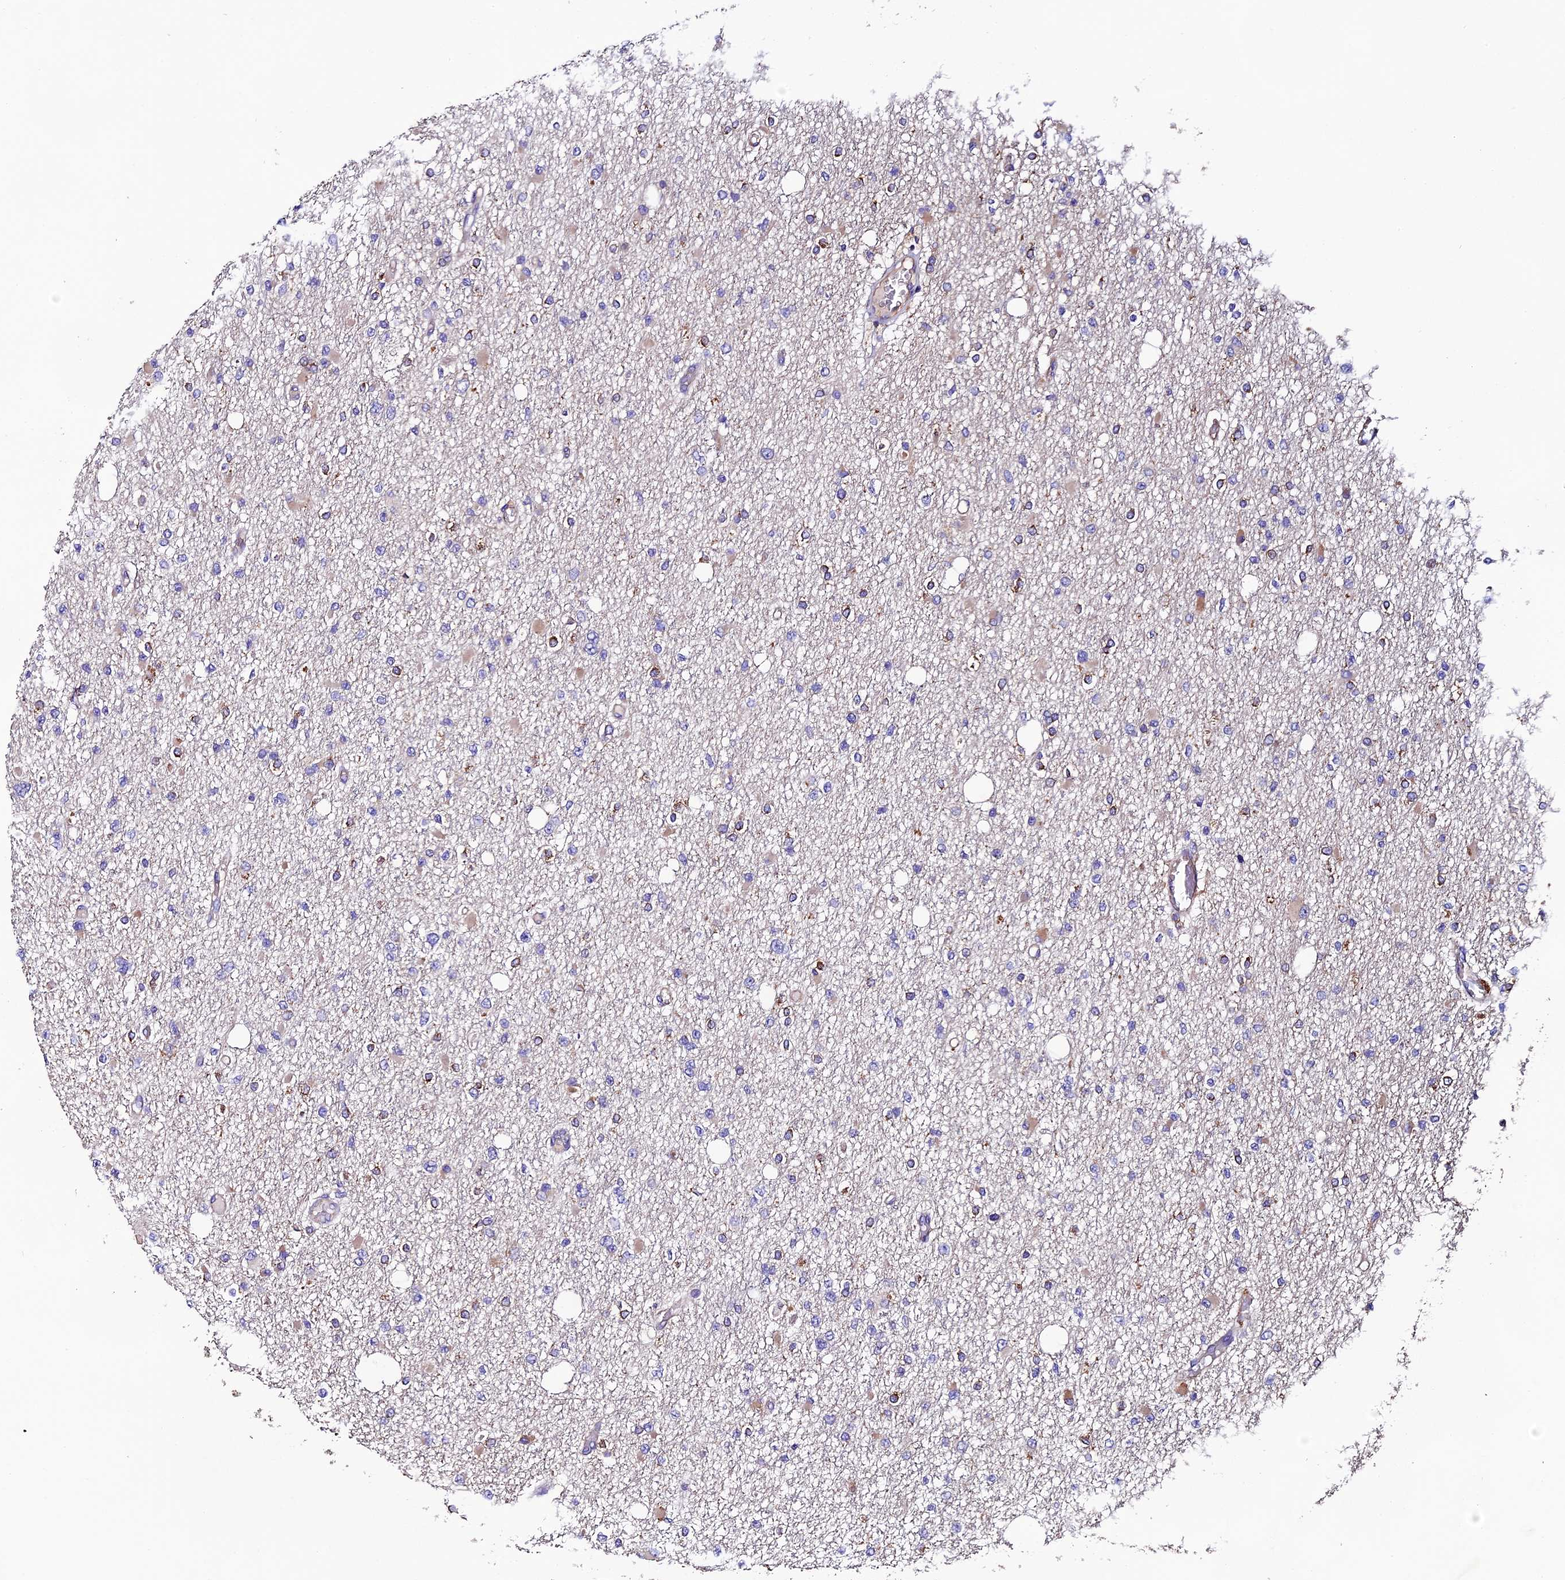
{"staining": {"intensity": "weak", "quantity": "<25%", "location": "cytoplasmic/membranous"}, "tissue": "glioma", "cell_type": "Tumor cells", "image_type": "cancer", "snomed": [{"axis": "morphology", "description": "Glioma, malignant, Low grade"}, {"axis": "topography", "description": "Brain"}], "caption": "Tumor cells show no significant staining in glioma.", "gene": "CLN5", "patient": {"sex": "female", "age": 22}}